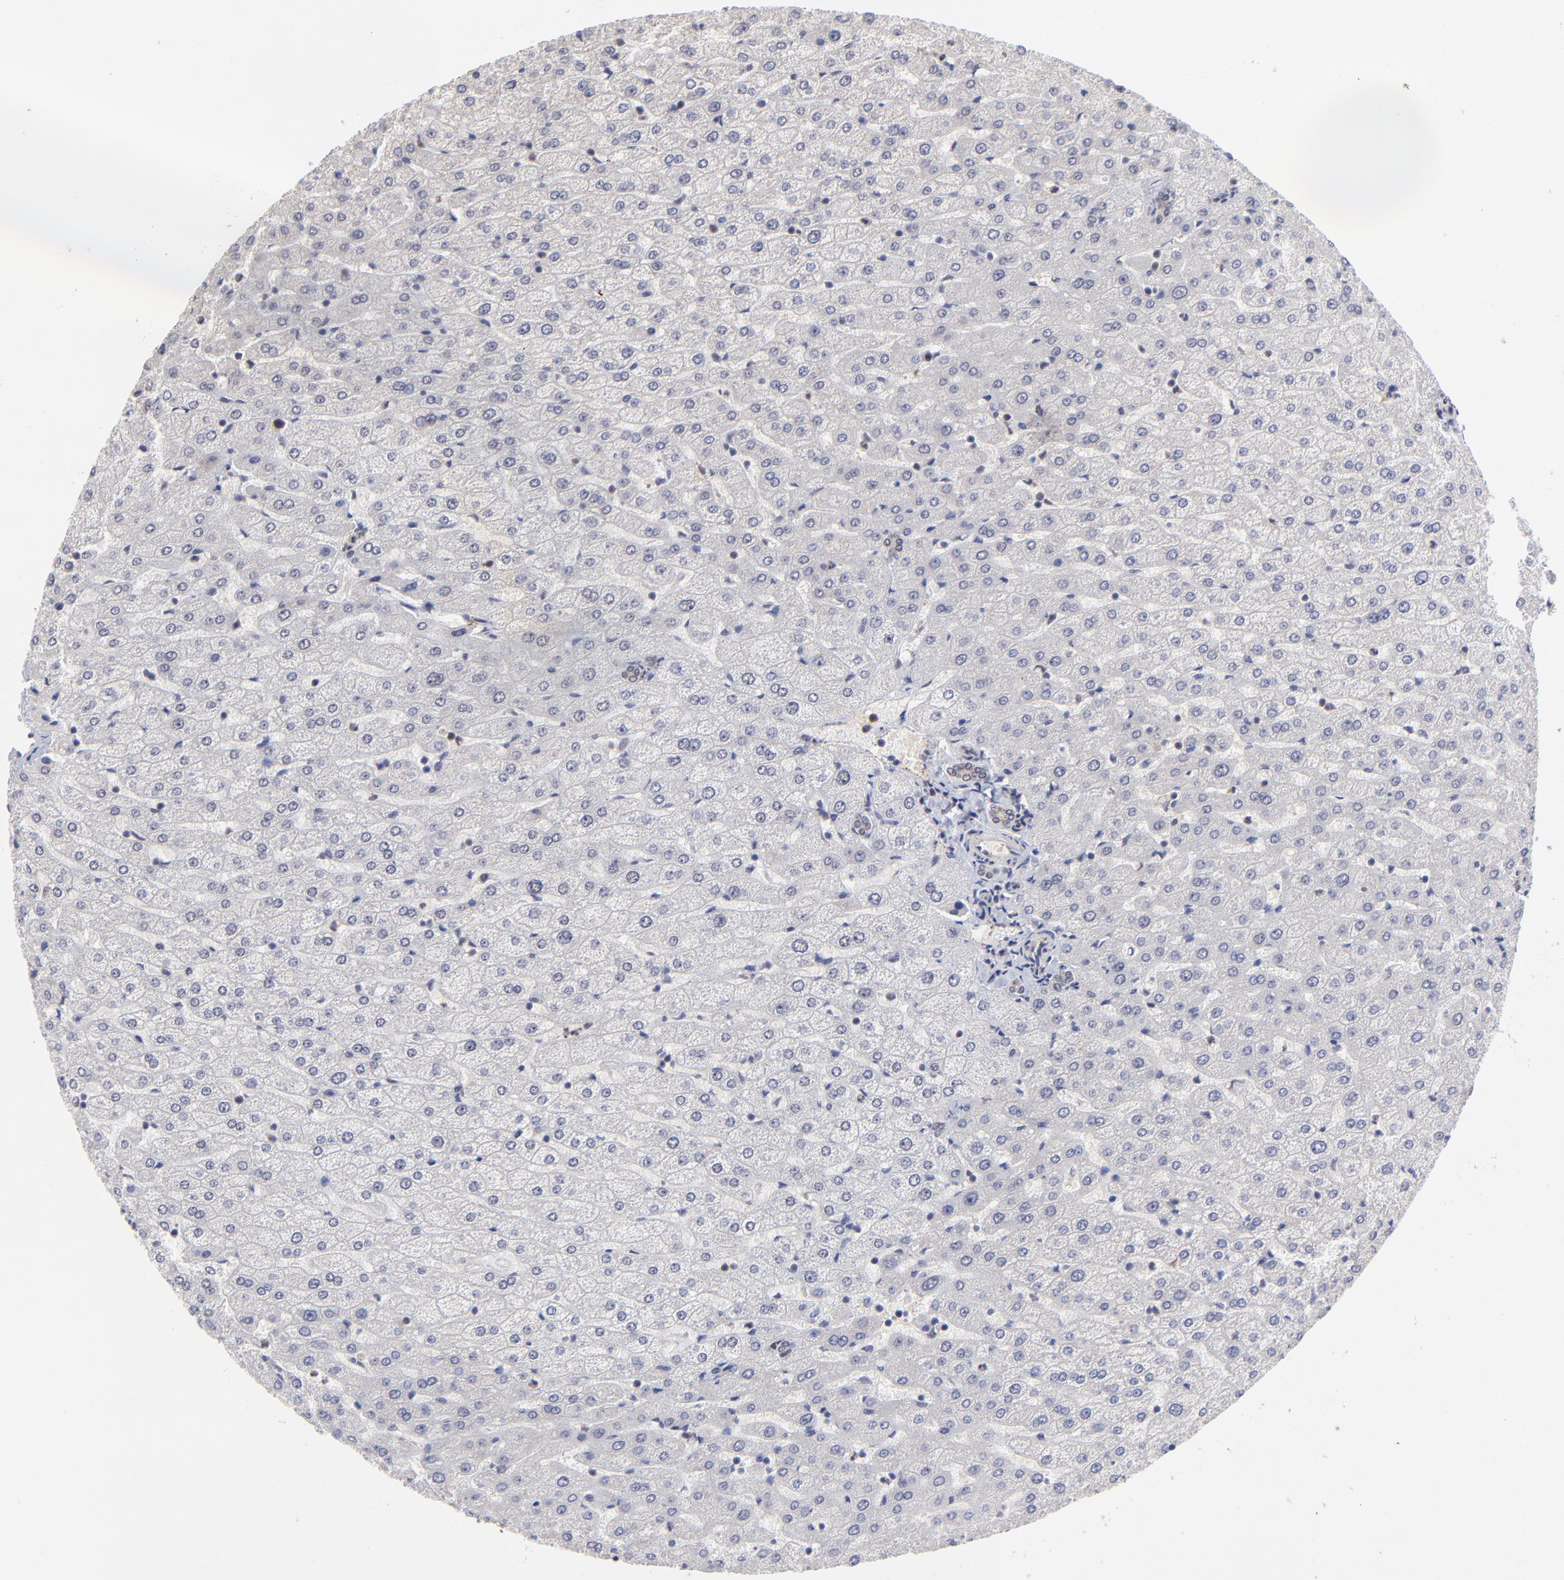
{"staining": {"intensity": "weak", "quantity": "<25%", "location": "cytoplasmic/membranous"}, "tissue": "liver", "cell_type": "Cholangiocytes", "image_type": "normal", "snomed": [{"axis": "morphology", "description": "Normal tissue, NOS"}, {"axis": "morphology", "description": "Fibrosis, NOS"}, {"axis": "topography", "description": "Liver"}], "caption": "This is a image of IHC staining of benign liver, which shows no positivity in cholangiocytes.", "gene": "ZNF419", "patient": {"sex": "female", "age": 29}}